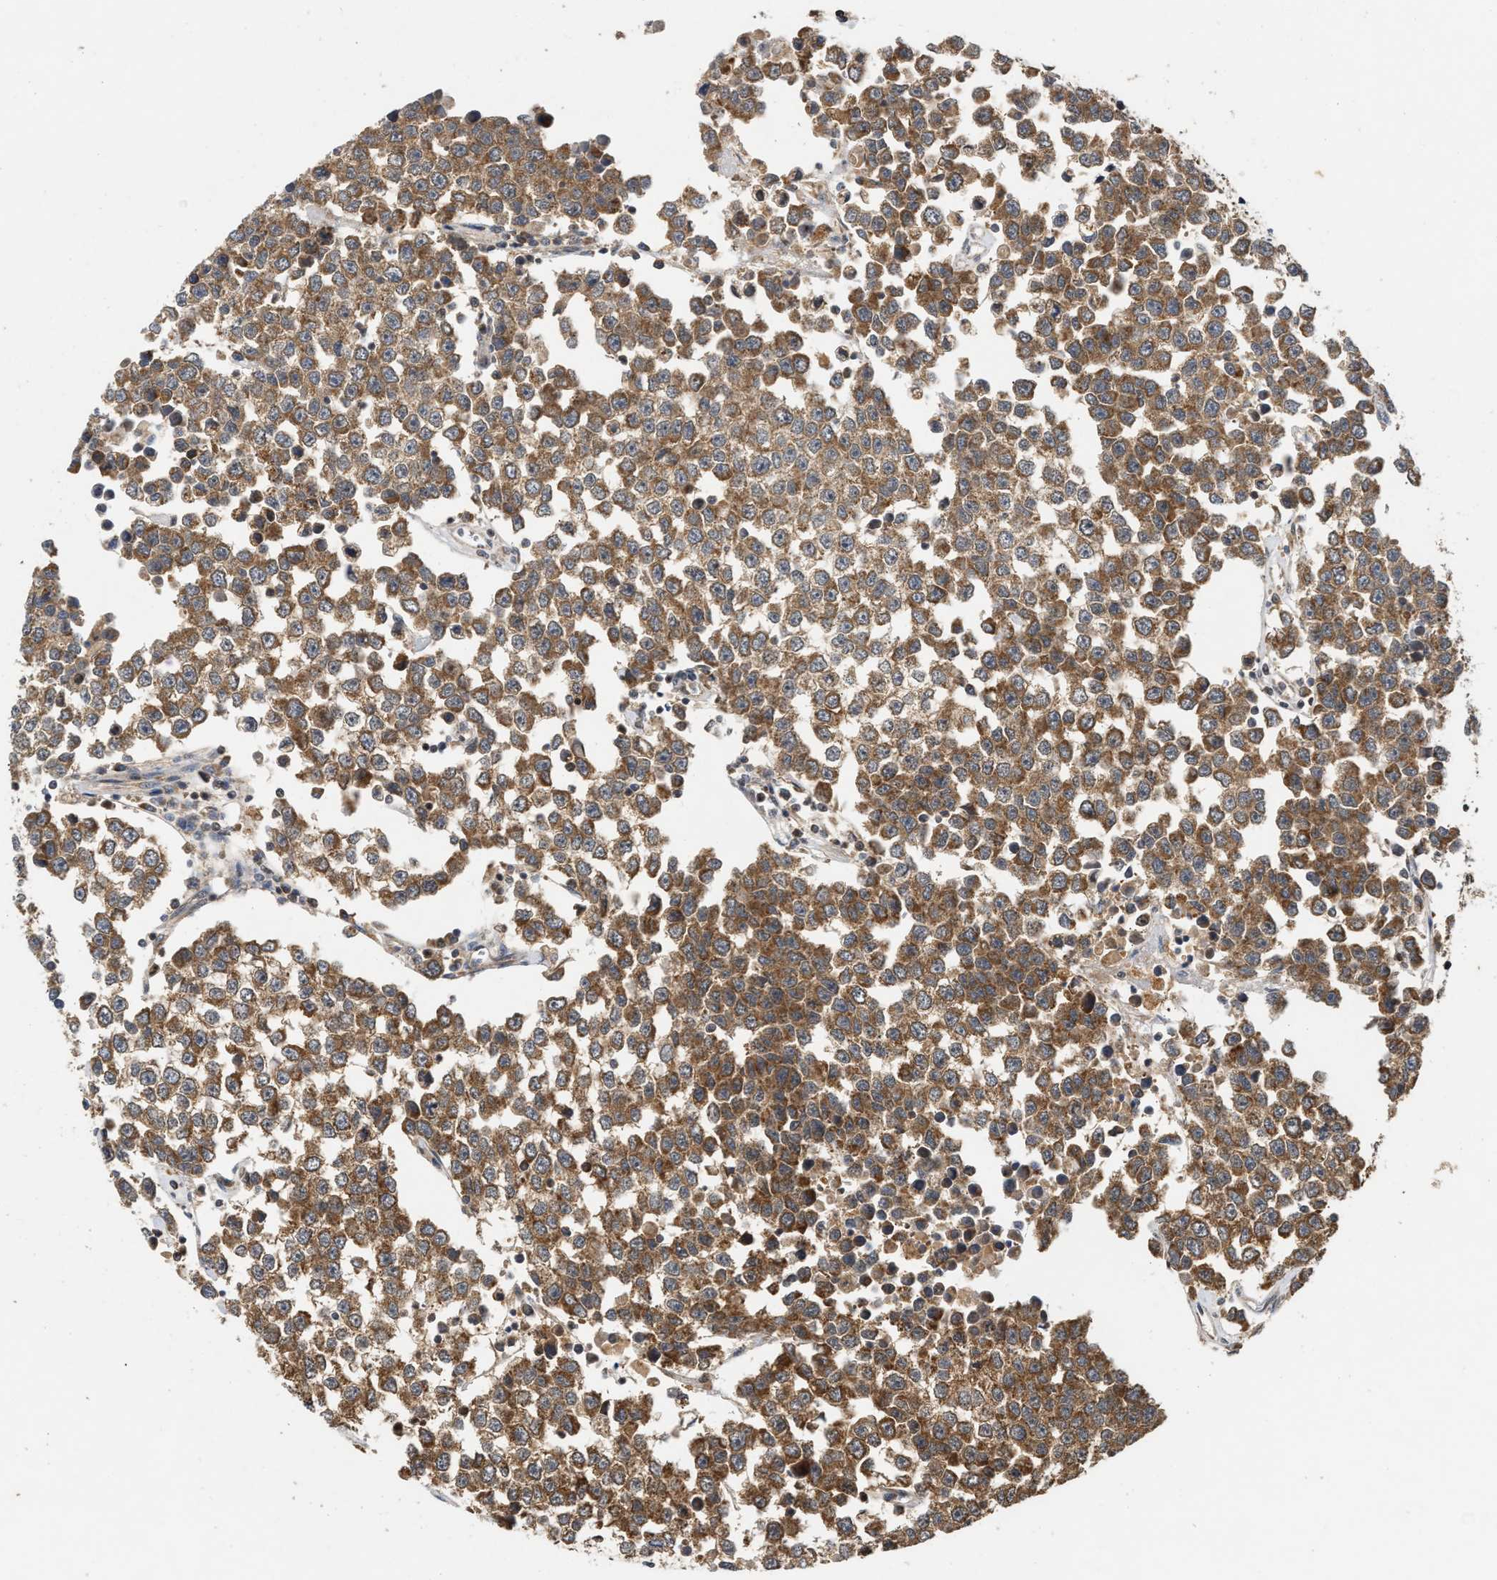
{"staining": {"intensity": "moderate", "quantity": ">75%", "location": "cytoplasmic/membranous"}, "tissue": "testis cancer", "cell_type": "Tumor cells", "image_type": "cancer", "snomed": [{"axis": "morphology", "description": "Seminoma, NOS"}, {"axis": "morphology", "description": "Carcinoma, Embryonal, NOS"}, {"axis": "topography", "description": "Testis"}], "caption": "Tumor cells show moderate cytoplasmic/membranous staining in about >75% of cells in testis cancer (embryonal carcinoma).", "gene": "CFLAR", "patient": {"sex": "male", "age": 52}}